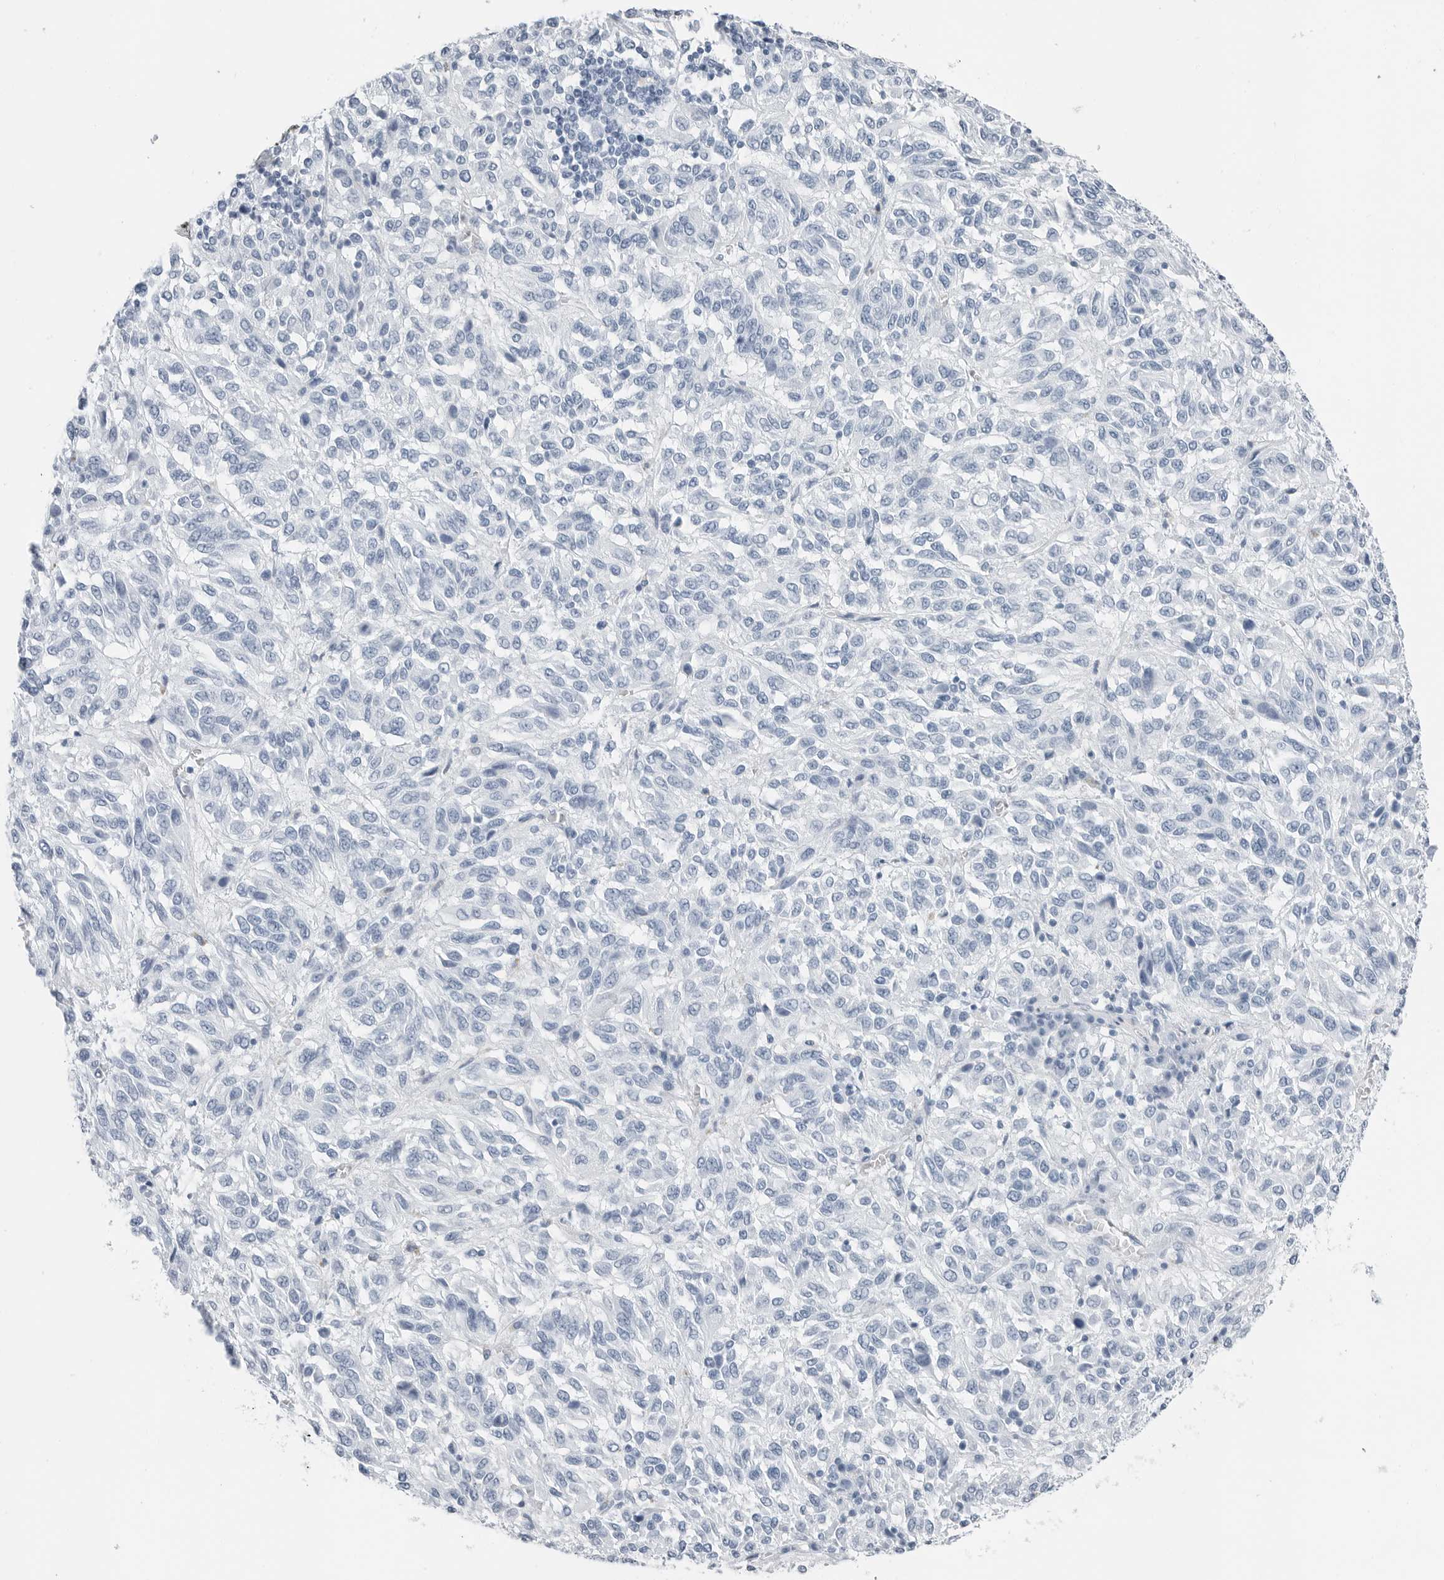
{"staining": {"intensity": "negative", "quantity": "none", "location": "none"}, "tissue": "melanoma", "cell_type": "Tumor cells", "image_type": "cancer", "snomed": [{"axis": "morphology", "description": "Malignant melanoma, Metastatic site"}, {"axis": "topography", "description": "Lung"}], "caption": "Histopathology image shows no significant protein staining in tumor cells of malignant melanoma (metastatic site).", "gene": "SLPI", "patient": {"sex": "male", "age": 64}}